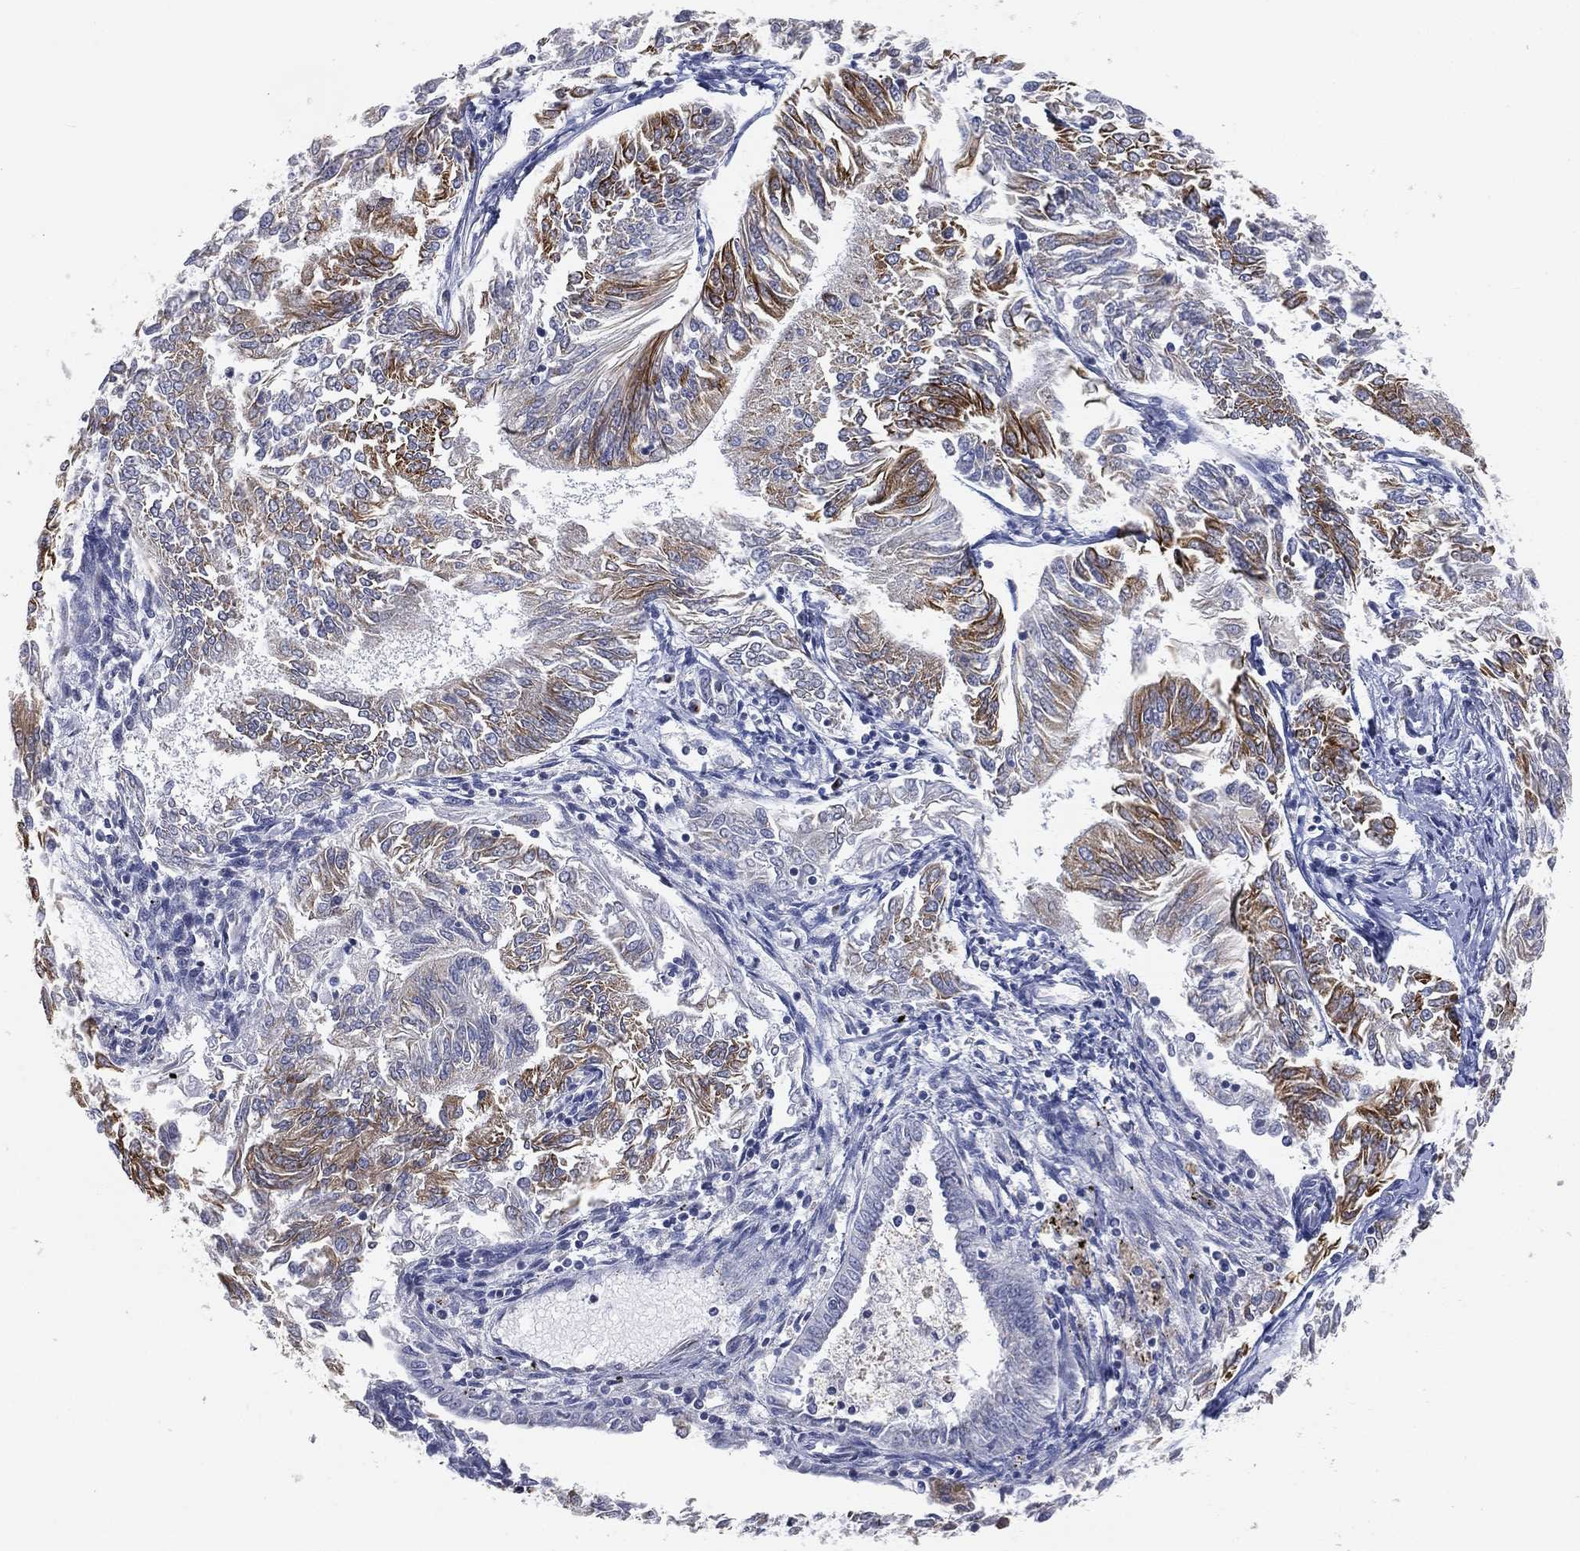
{"staining": {"intensity": "strong", "quantity": "25%-75%", "location": "cytoplasmic/membranous"}, "tissue": "endometrial cancer", "cell_type": "Tumor cells", "image_type": "cancer", "snomed": [{"axis": "morphology", "description": "Adenocarcinoma, NOS"}, {"axis": "topography", "description": "Endometrium"}], "caption": "This is an image of IHC staining of endometrial adenocarcinoma, which shows strong expression in the cytoplasmic/membranous of tumor cells.", "gene": "TICAM1", "patient": {"sex": "female", "age": 58}}